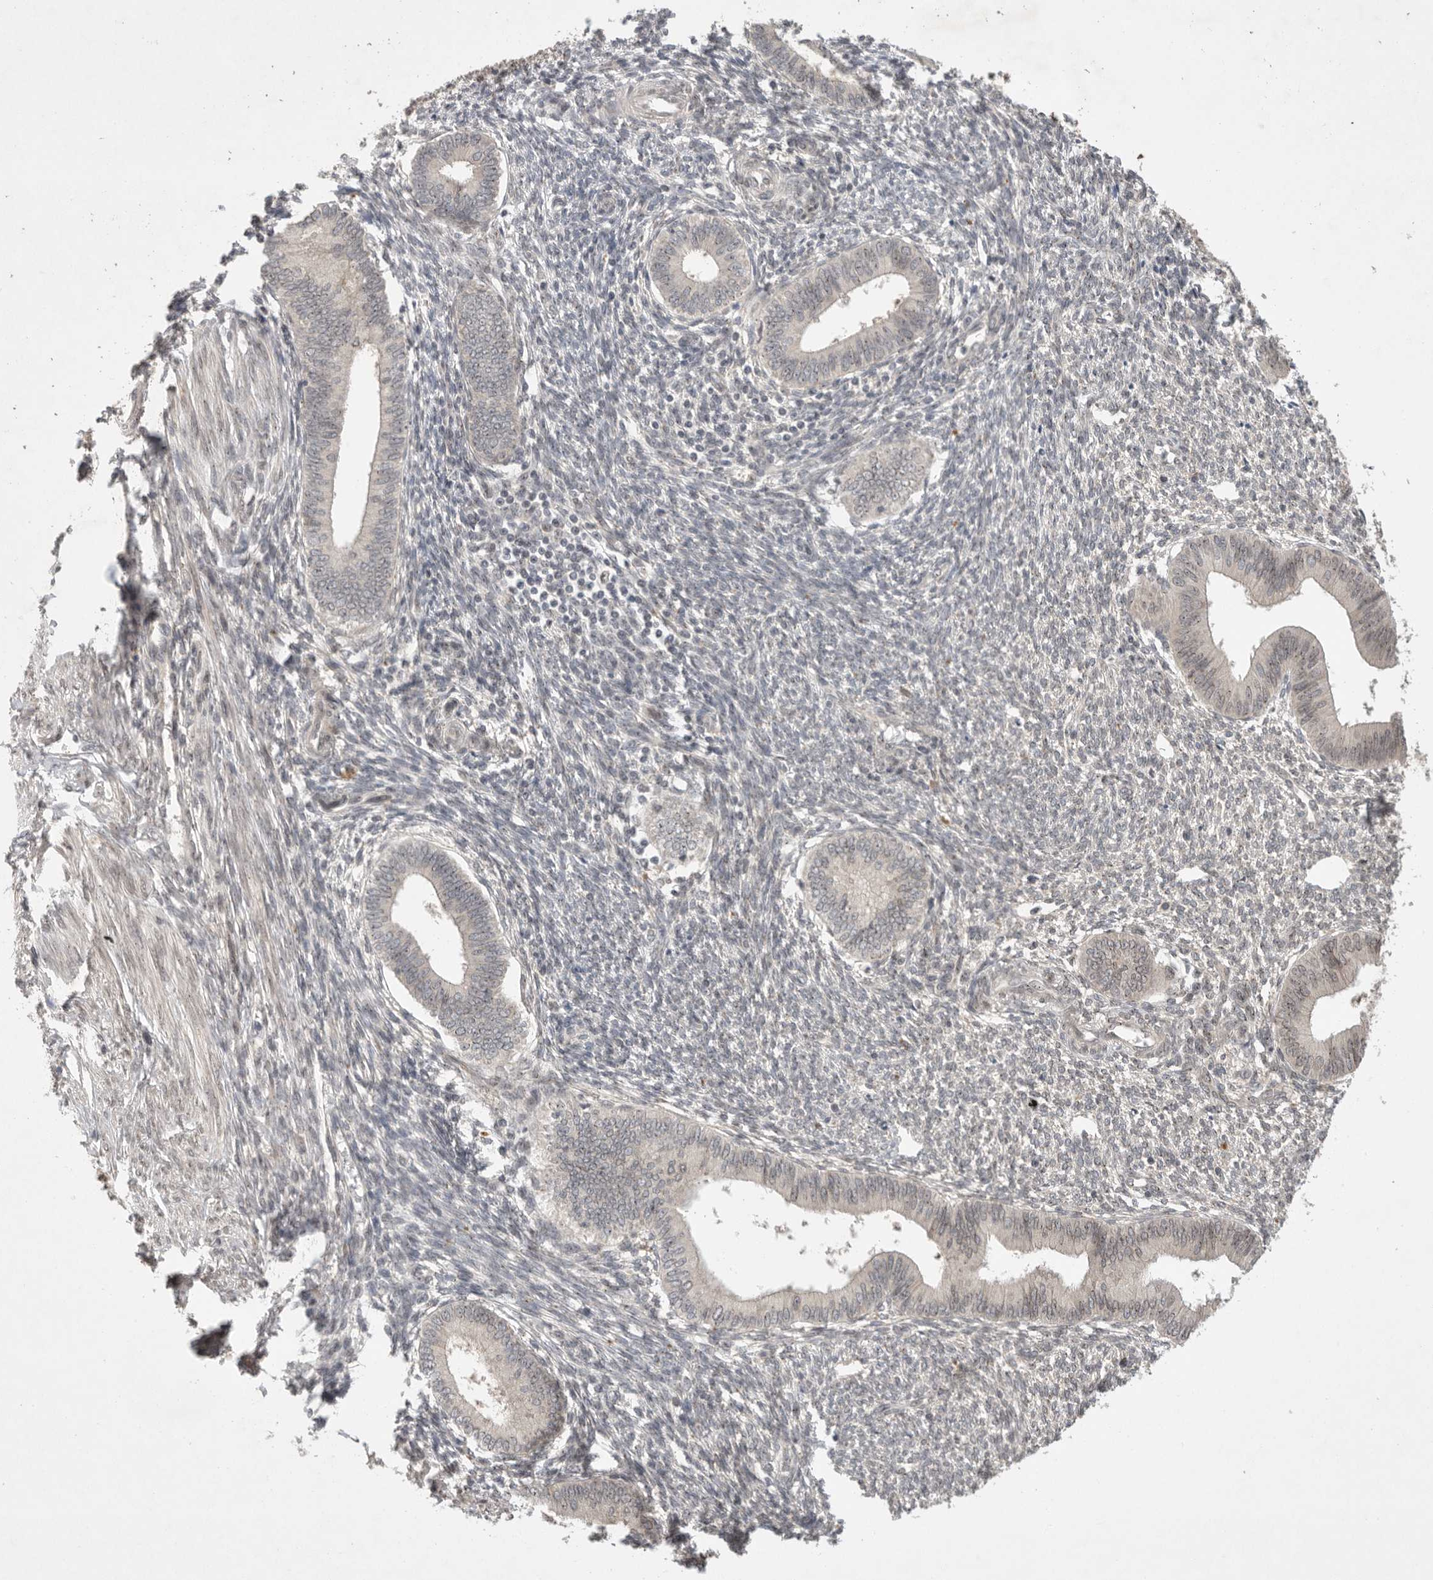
{"staining": {"intensity": "weak", "quantity": "25%-75%", "location": "nuclear"}, "tissue": "endometrium", "cell_type": "Cells in endometrial stroma", "image_type": "normal", "snomed": [{"axis": "morphology", "description": "Normal tissue, NOS"}, {"axis": "topography", "description": "Endometrium"}], "caption": "An immunohistochemistry (IHC) image of unremarkable tissue is shown. Protein staining in brown highlights weak nuclear positivity in endometrium within cells in endometrial stroma.", "gene": "LEMD3", "patient": {"sex": "female", "age": 46}}